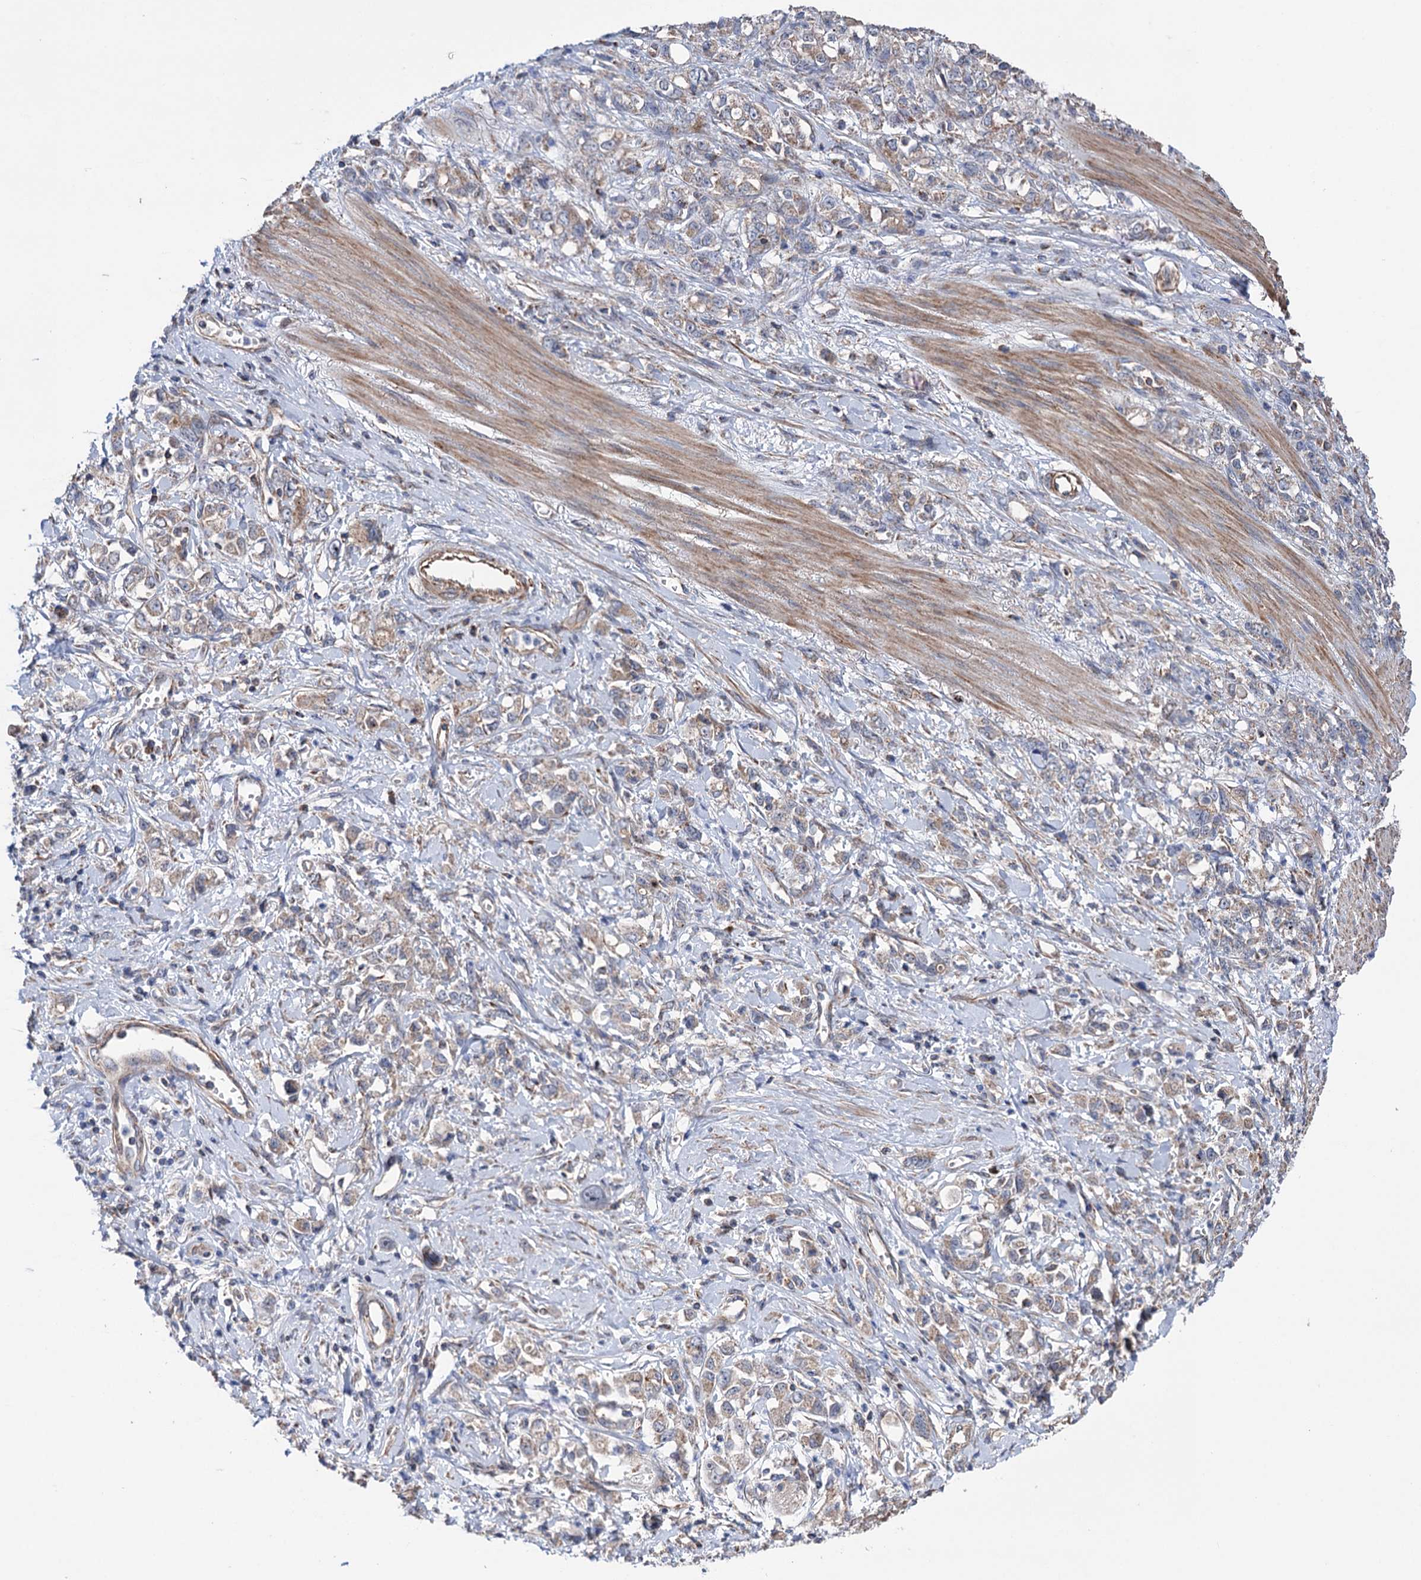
{"staining": {"intensity": "weak", "quantity": ">75%", "location": "cytoplasmic/membranous"}, "tissue": "stomach cancer", "cell_type": "Tumor cells", "image_type": "cancer", "snomed": [{"axis": "morphology", "description": "Adenocarcinoma, NOS"}, {"axis": "topography", "description": "Stomach"}], "caption": "Protein staining displays weak cytoplasmic/membranous expression in about >75% of tumor cells in stomach cancer.", "gene": "SUCLA2", "patient": {"sex": "female", "age": 76}}